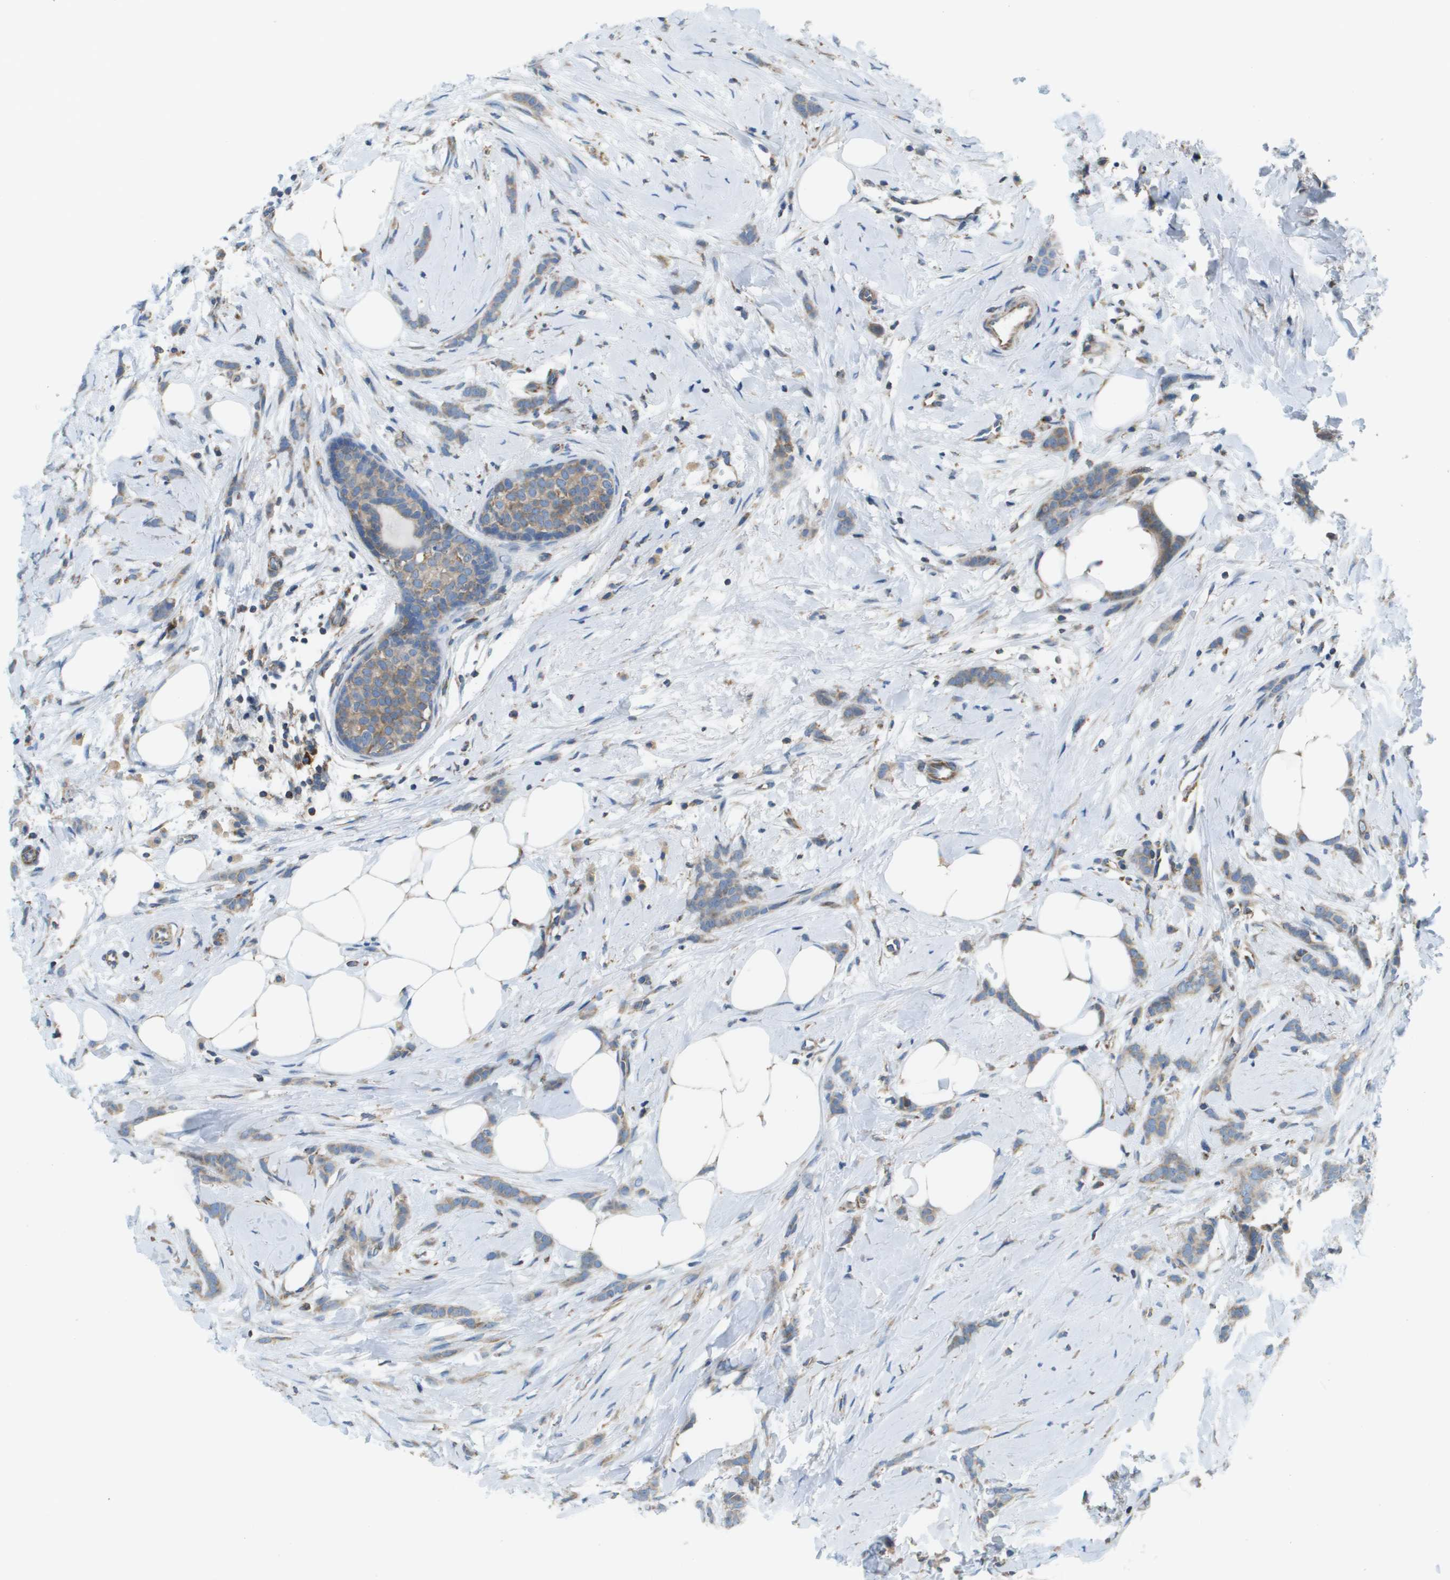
{"staining": {"intensity": "weak", "quantity": ">75%", "location": "cytoplasmic/membranous"}, "tissue": "breast cancer", "cell_type": "Tumor cells", "image_type": "cancer", "snomed": [{"axis": "morphology", "description": "Lobular carcinoma, in situ"}, {"axis": "morphology", "description": "Lobular carcinoma"}, {"axis": "topography", "description": "Breast"}], "caption": "Protein analysis of breast cancer tissue displays weak cytoplasmic/membranous positivity in about >75% of tumor cells.", "gene": "TAOK3", "patient": {"sex": "female", "age": 41}}